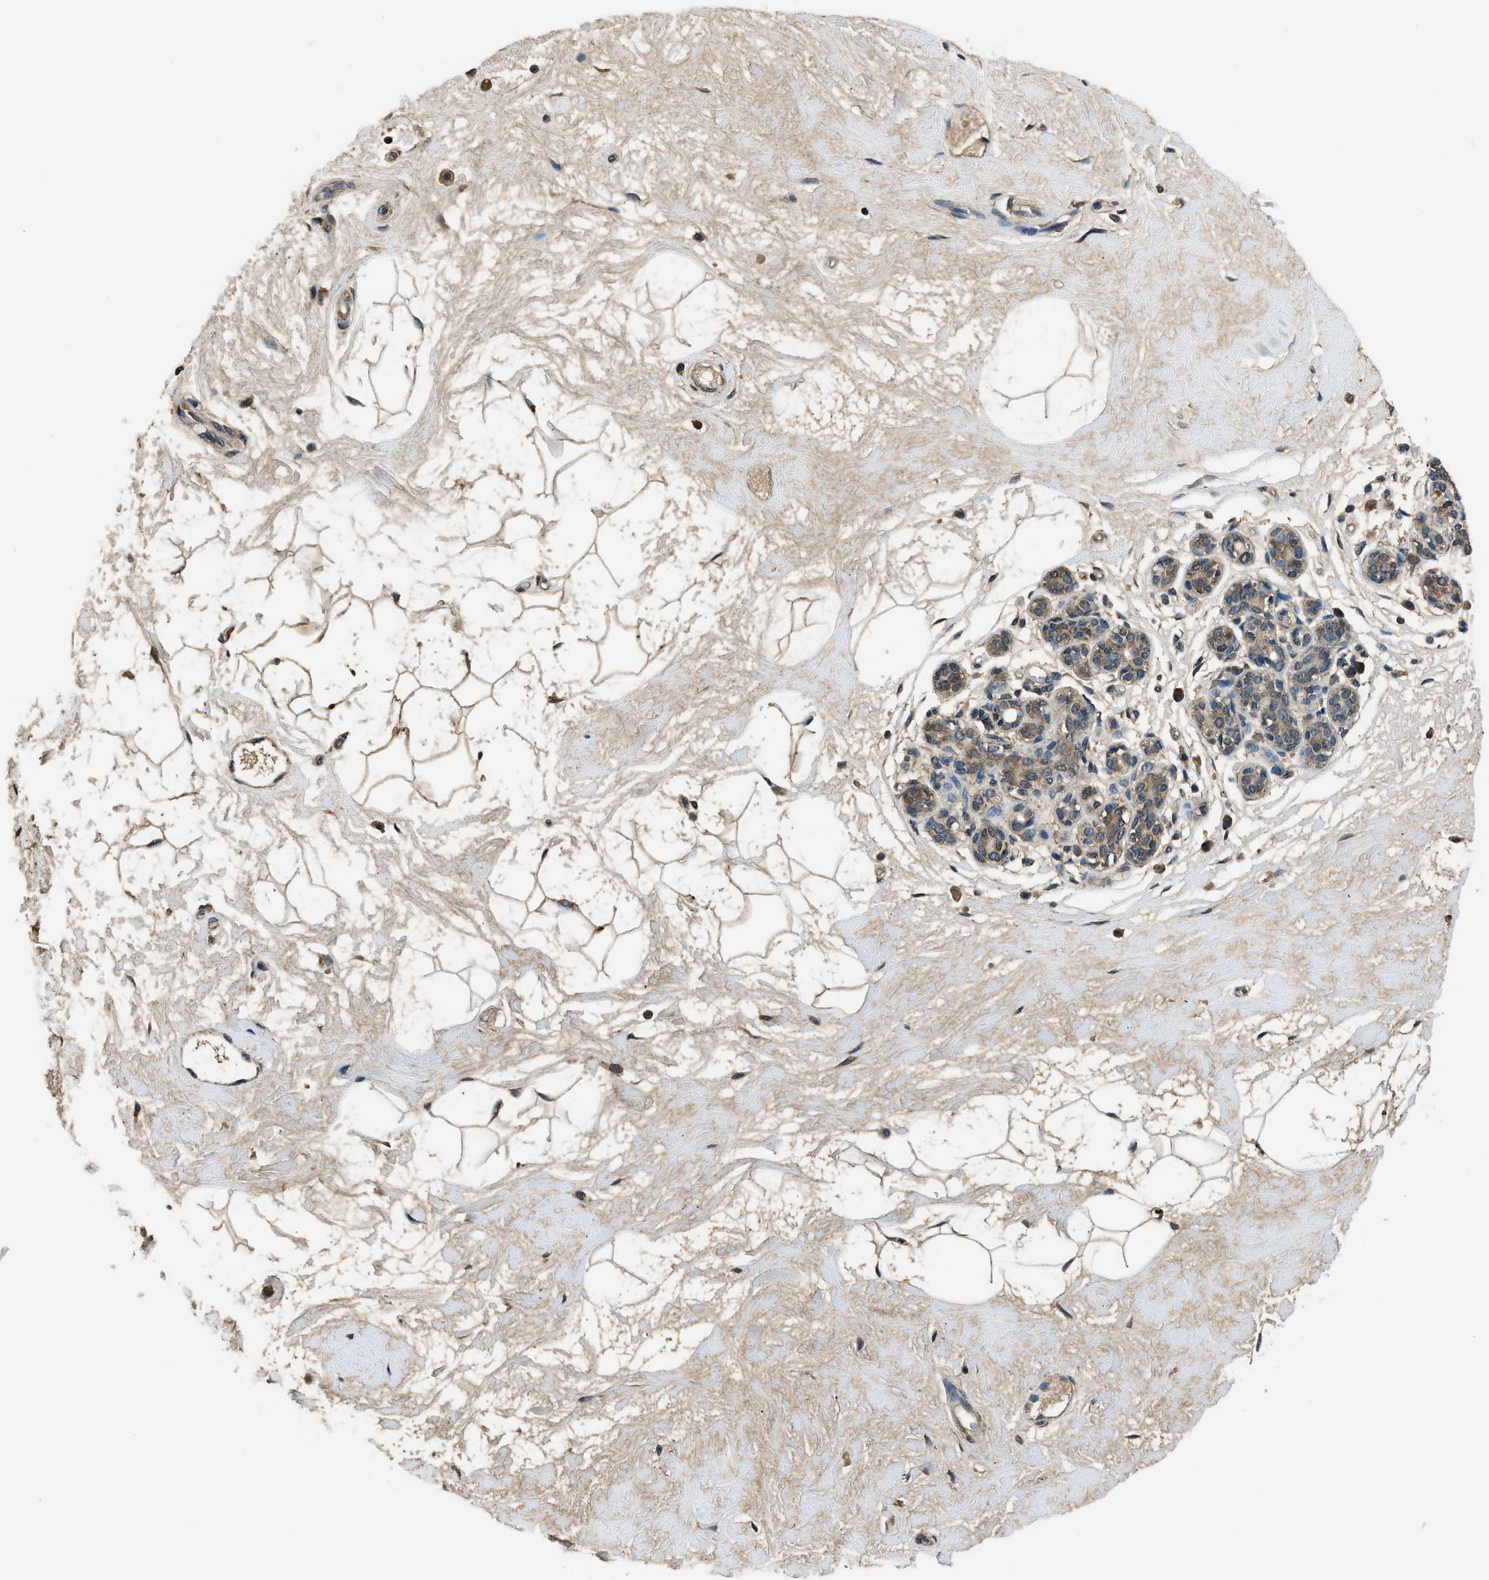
{"staining": {"intensity": "moderate", "quantity": ">75%", "location": "cytoplasmic/membranous"}, "tissue": "breast", "cell_type": "Adipocytes", "image_type": "normal", "snomed": [{"axis": "morphology", "description": "Normal tissue, NOS"}, {"axis": "morphology", "description": "Lobular carcinoma"}, {"axis": "topography", "description": "Breast"}], "caption": "Adipocytes exhibit medium levels of moderate cytoplasmic/membranous staining in approximately >75% of cells in benign breast. The staining was performed using DAB (3,3'-diaminobenzidine), with brown indicating positive protein expression. Nuclei are stained blue with hematoxylin.", "gene": "SALL3", "patient": {"sex": "female", "age": 59}}